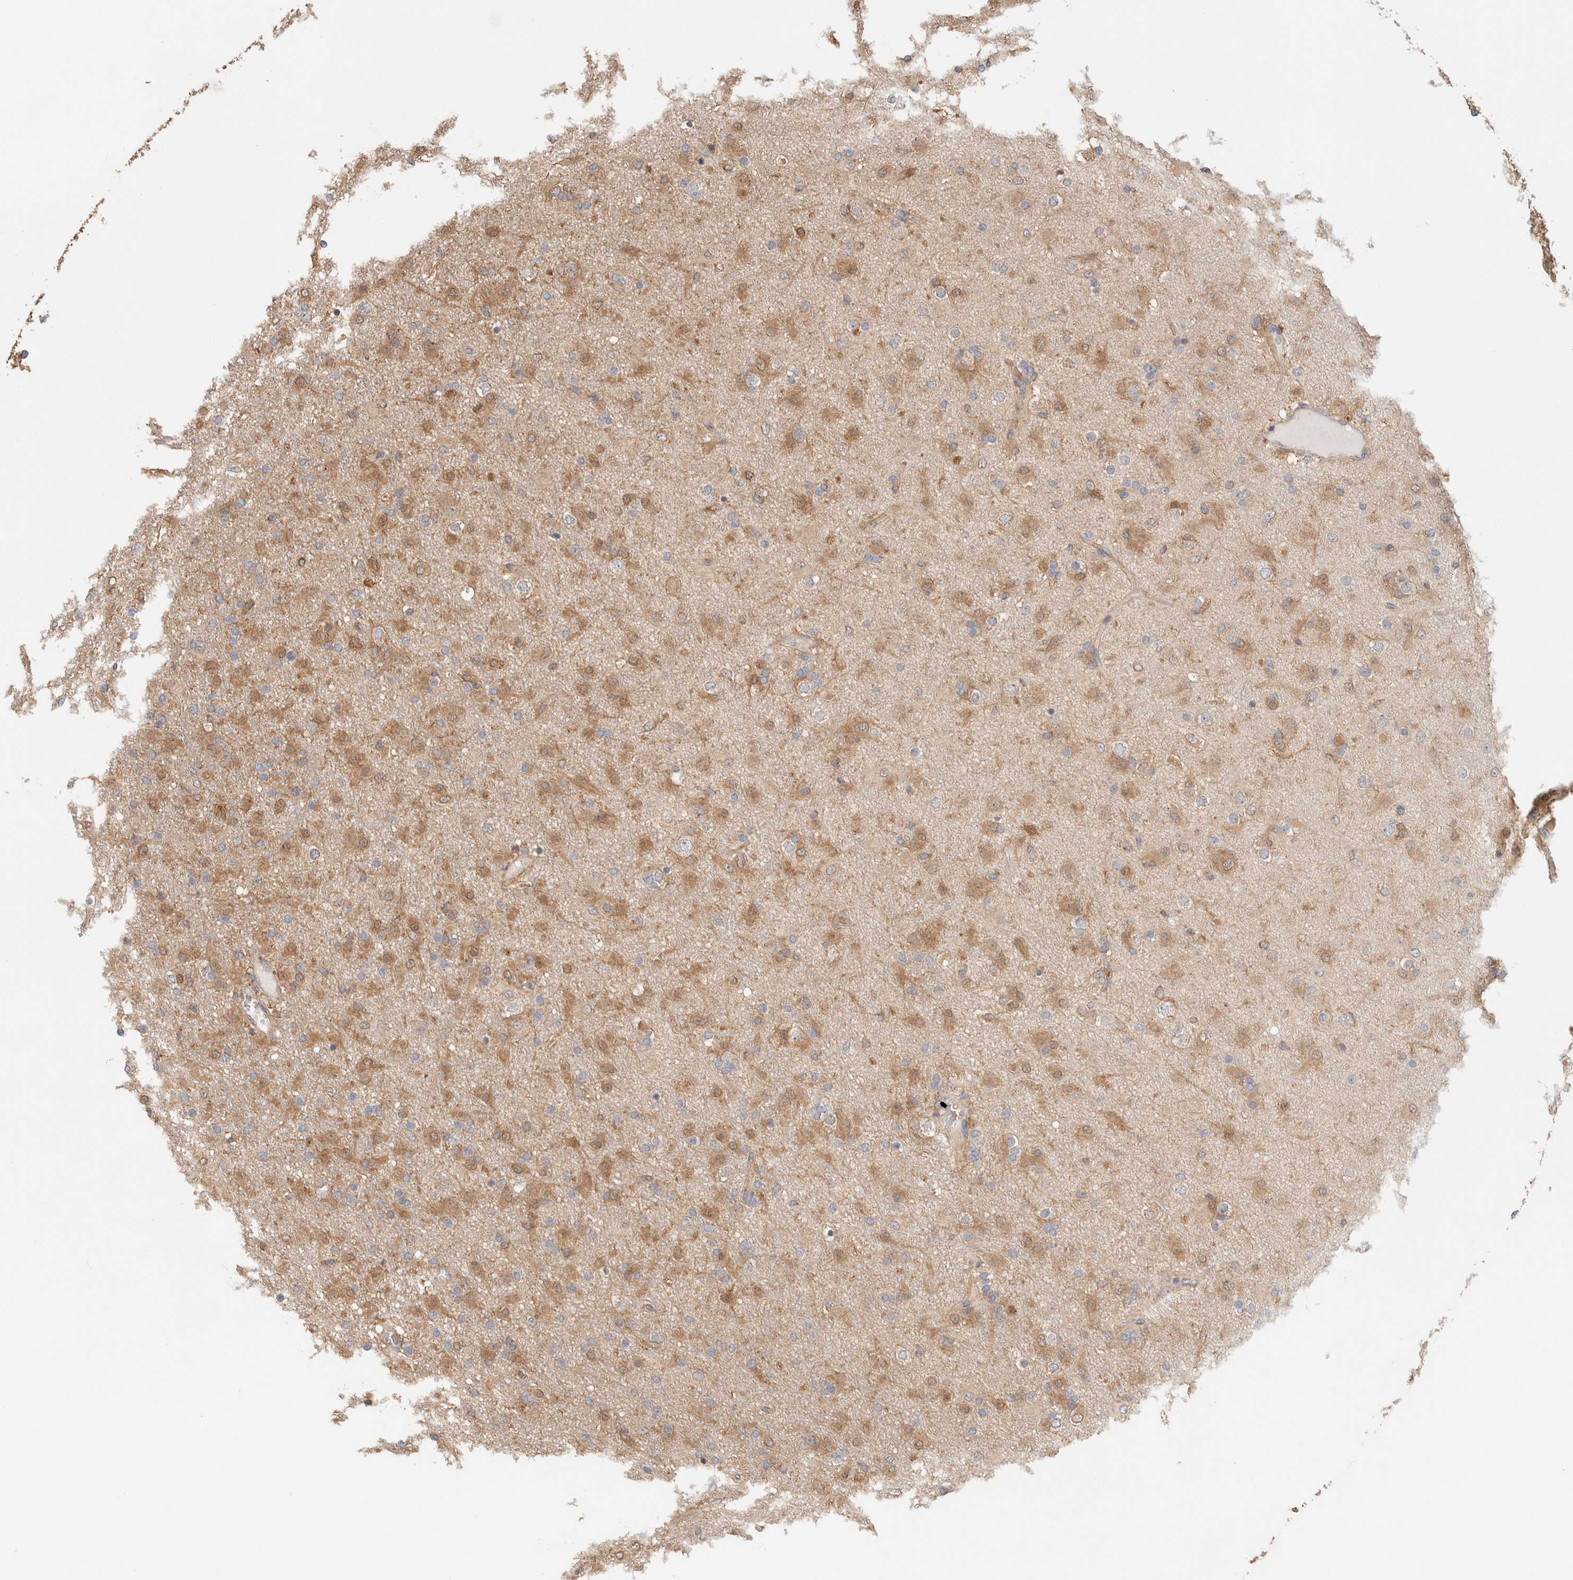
{"staining": {"intensity": "moderate", "quantity": ">75%", "location": "cytoplasmic/membranous"}, "tissue": "glioma", "cell_type": "Tumor cells", "image_type": "cancer", "snomed": [{"axis": "morphology", "description": "Glioma, malignant, Low grade"}, {"axis": "topography", "description": "Brain"}], "caption": "High-power microscopy captured an IHC image of malignant glioma (low-grade), revealing moderate cytoplasmic/membranous staining in approximately >75% of tumor cells.", "gene": "CFAP418", "patient": {"sex": "male", "age": 65}}